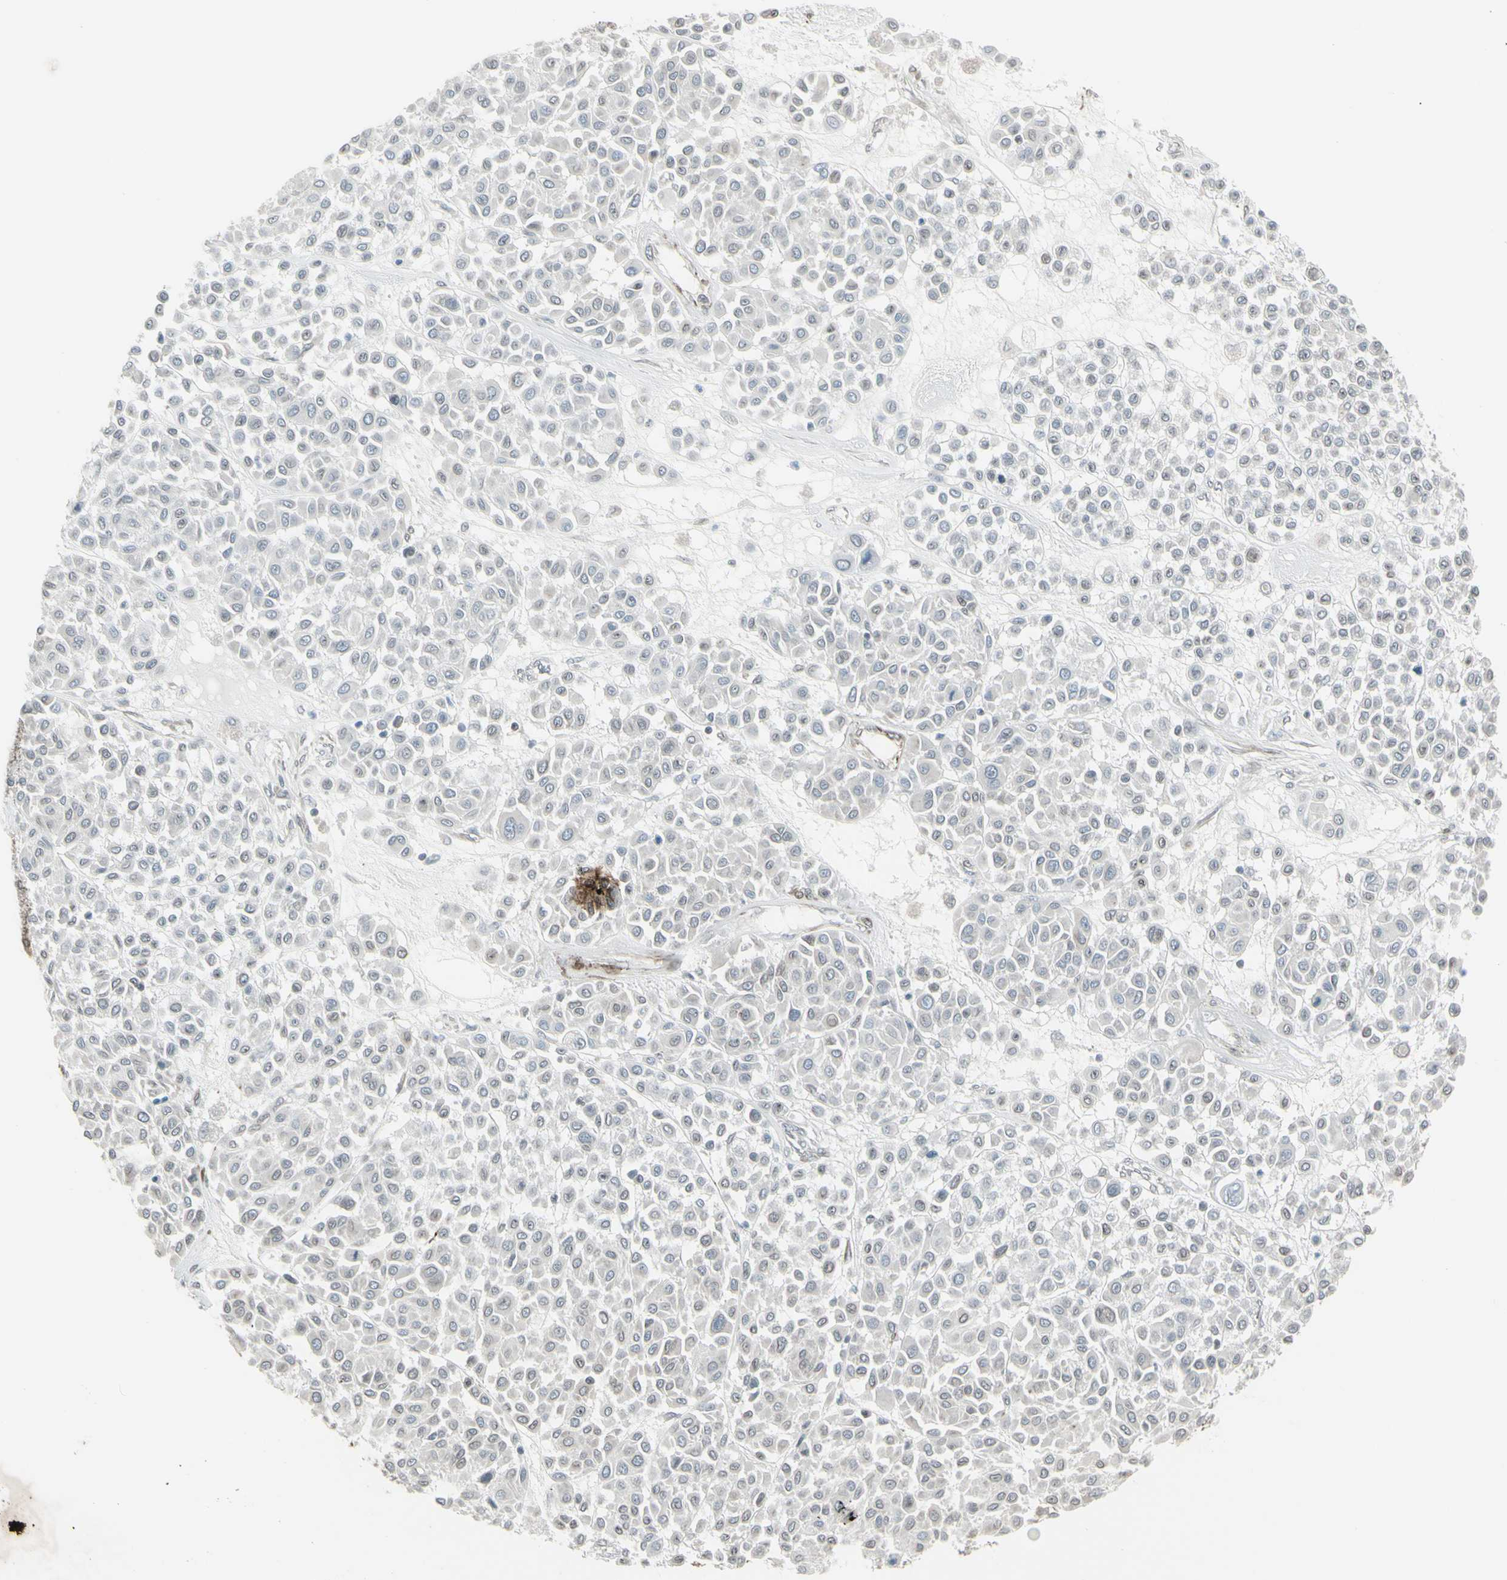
{"staining": {"intensity": "negative", "quantity": "none", "location": "none"}, "tissue": "melanoma", "cell_type": "Tumor cells", "image_type": "cancer", "snomed": [{"axis": "morphology", "description": "Malignant melanoma, Metastatic site"}, {"axis": "topography", "description": "Soft tissue"}], "caption": "An image of human melanoma is negative for staining in tumor cells. (IHC, brightfield microscopy, high magnification).", "gene": "DTX3L", "patient": {"sex": "male", "age": 41}}